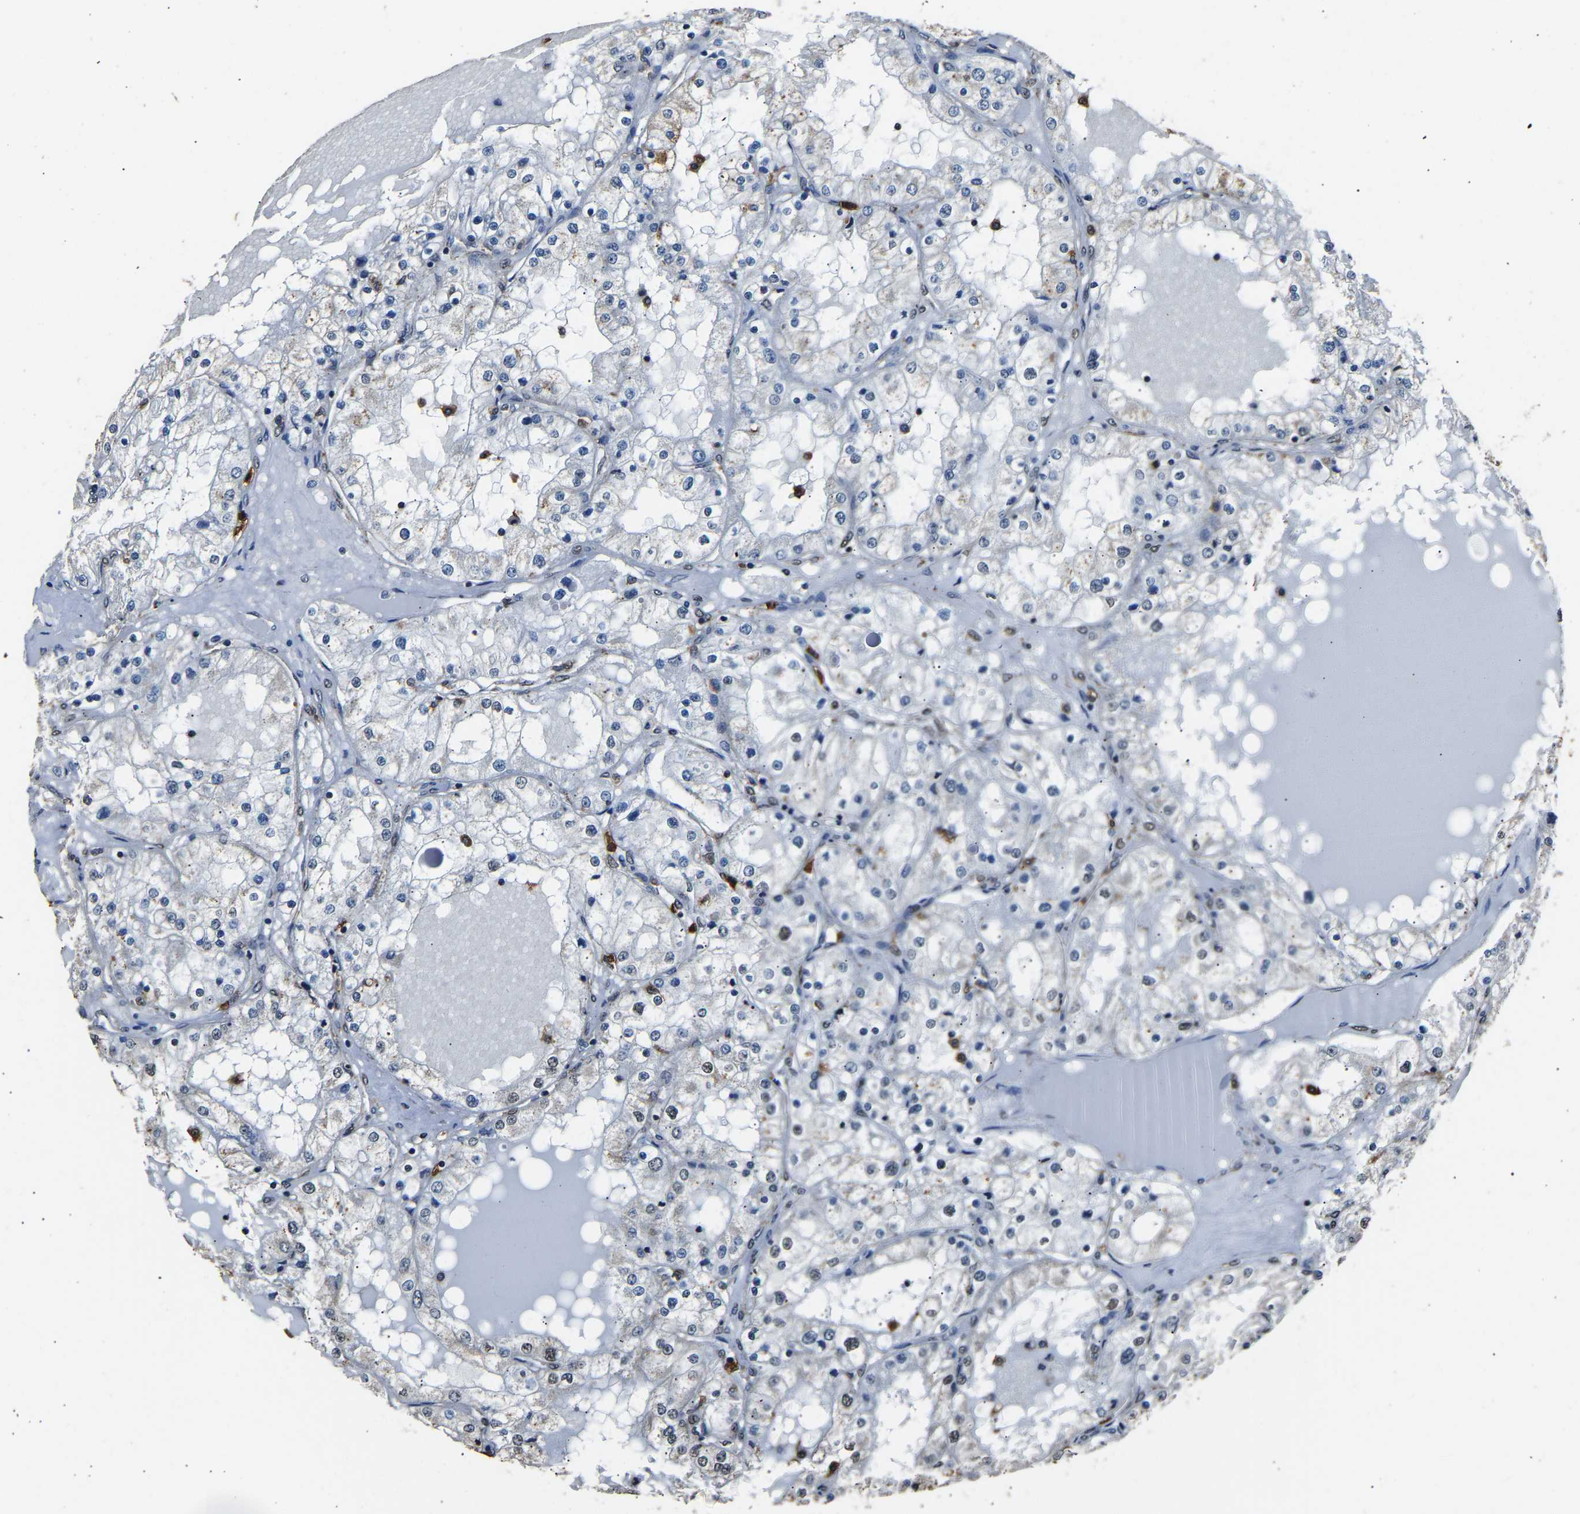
{"staining": {"intensity": "negative", "quantity": "none", "location": "none"}, "tissue": "renal cancer", "cell_type": "Tumor cells", "image_type": "cancer", "snomed": [{"axis": "morphology", "description": "Adenocarcinoma, NOS"}, {"axis": "topography", "description": "Kidney"}], "caption": "This is an immunohistochemistry (IHC) histopathology image of human renal cancer. There is no staining in tumor cells.", "gene": "SAFB", "patient": {"sex": "male", "age": 68}}